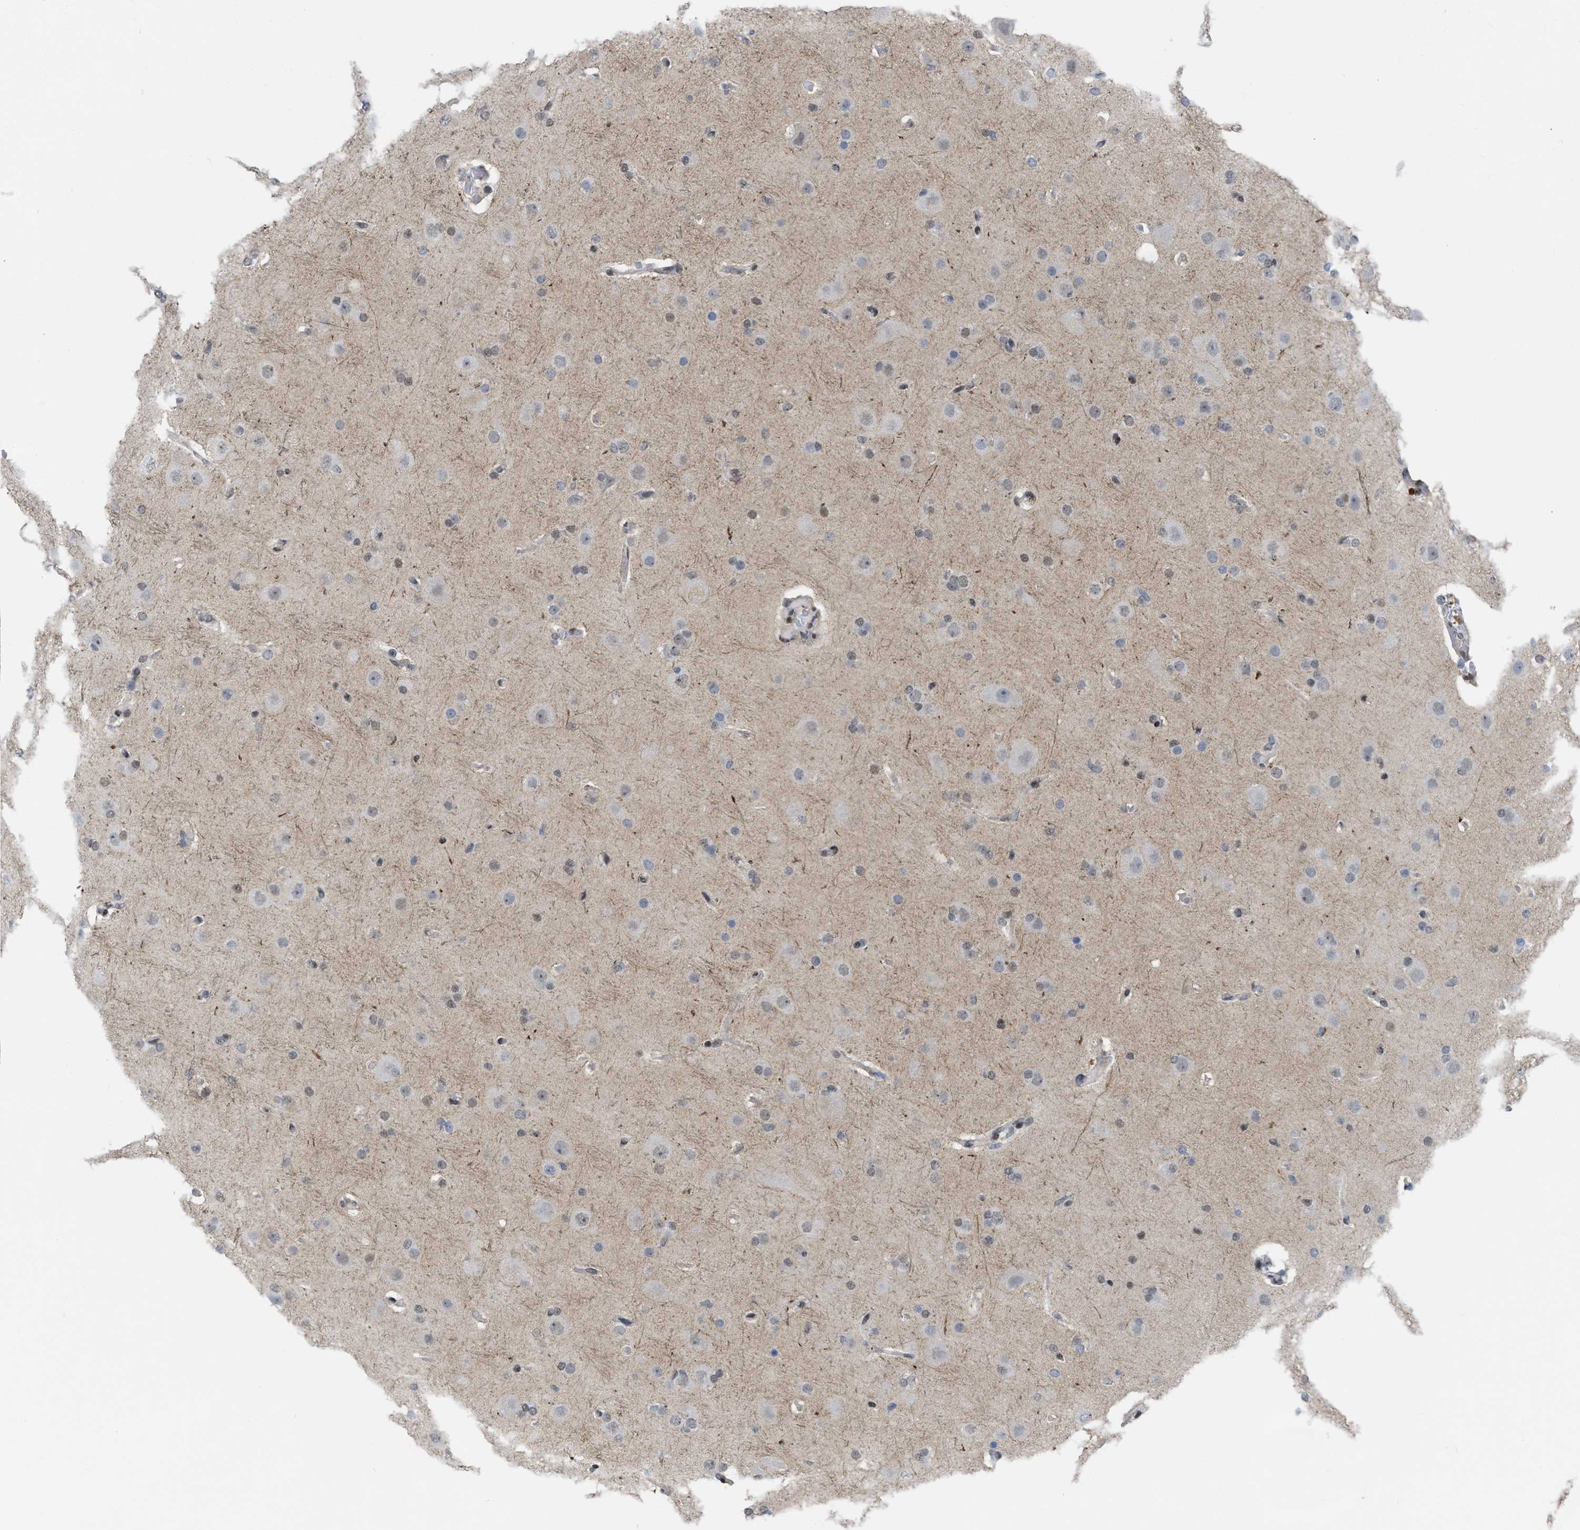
{"staining": {"intensity": "weak", "quantity": "25%-75%", "location": "nuclear"}, "tissue": "glioma", "cell_type": "Tumor cells", "image_type": "cancer", "snomed": [{"axis": "morphology", "description": "Glioma, malignant, High grade"}, {"axis": "topography", "description": "Brain"}], "caption": "Immunohistochemical staining of glioma exhibits low levels of weak nuclear protein positivity in approximately 25%-75% of tumor cells.", "gene": "MIER1", "patient": {"sex": "female", "age": 58}}